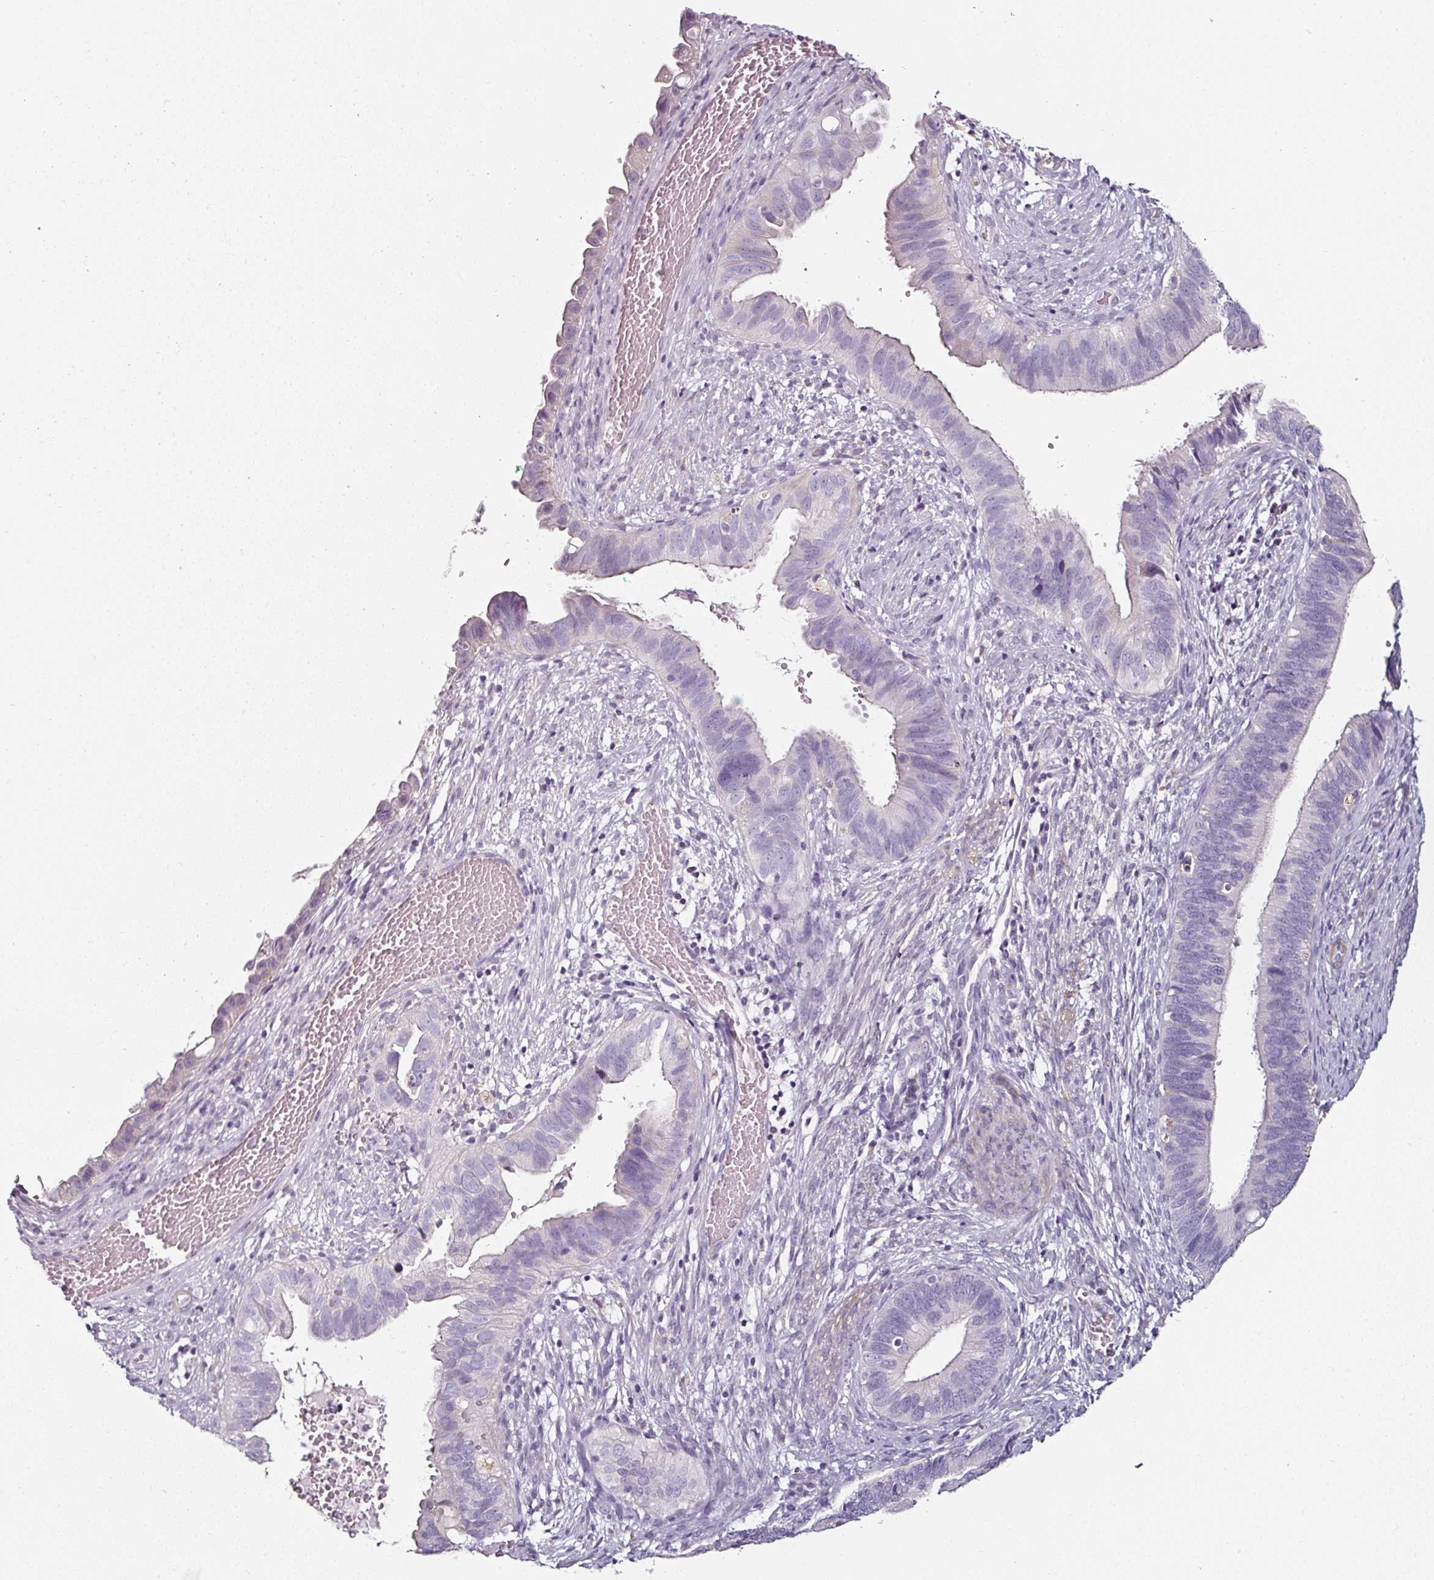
{"staining": {"intensity": "negative", "quantity": "none", "location": "none"}, "tissue": "cervical cancer", "cell_type": "Tumor cells", "image_type": "cancer", "snomed": [{"axis": "morphology", "description": "Adenocarcinoma, NOS"}, {"axis": "topography", "description": "Cervix"}], "caption": "The immunohistochemistry photomicrograph has no significant staining in tumor cells of adenocarcinoma (cervical) tissue.", "gene": "CAP2", "patient": {"sex": "female", "age": 42}}